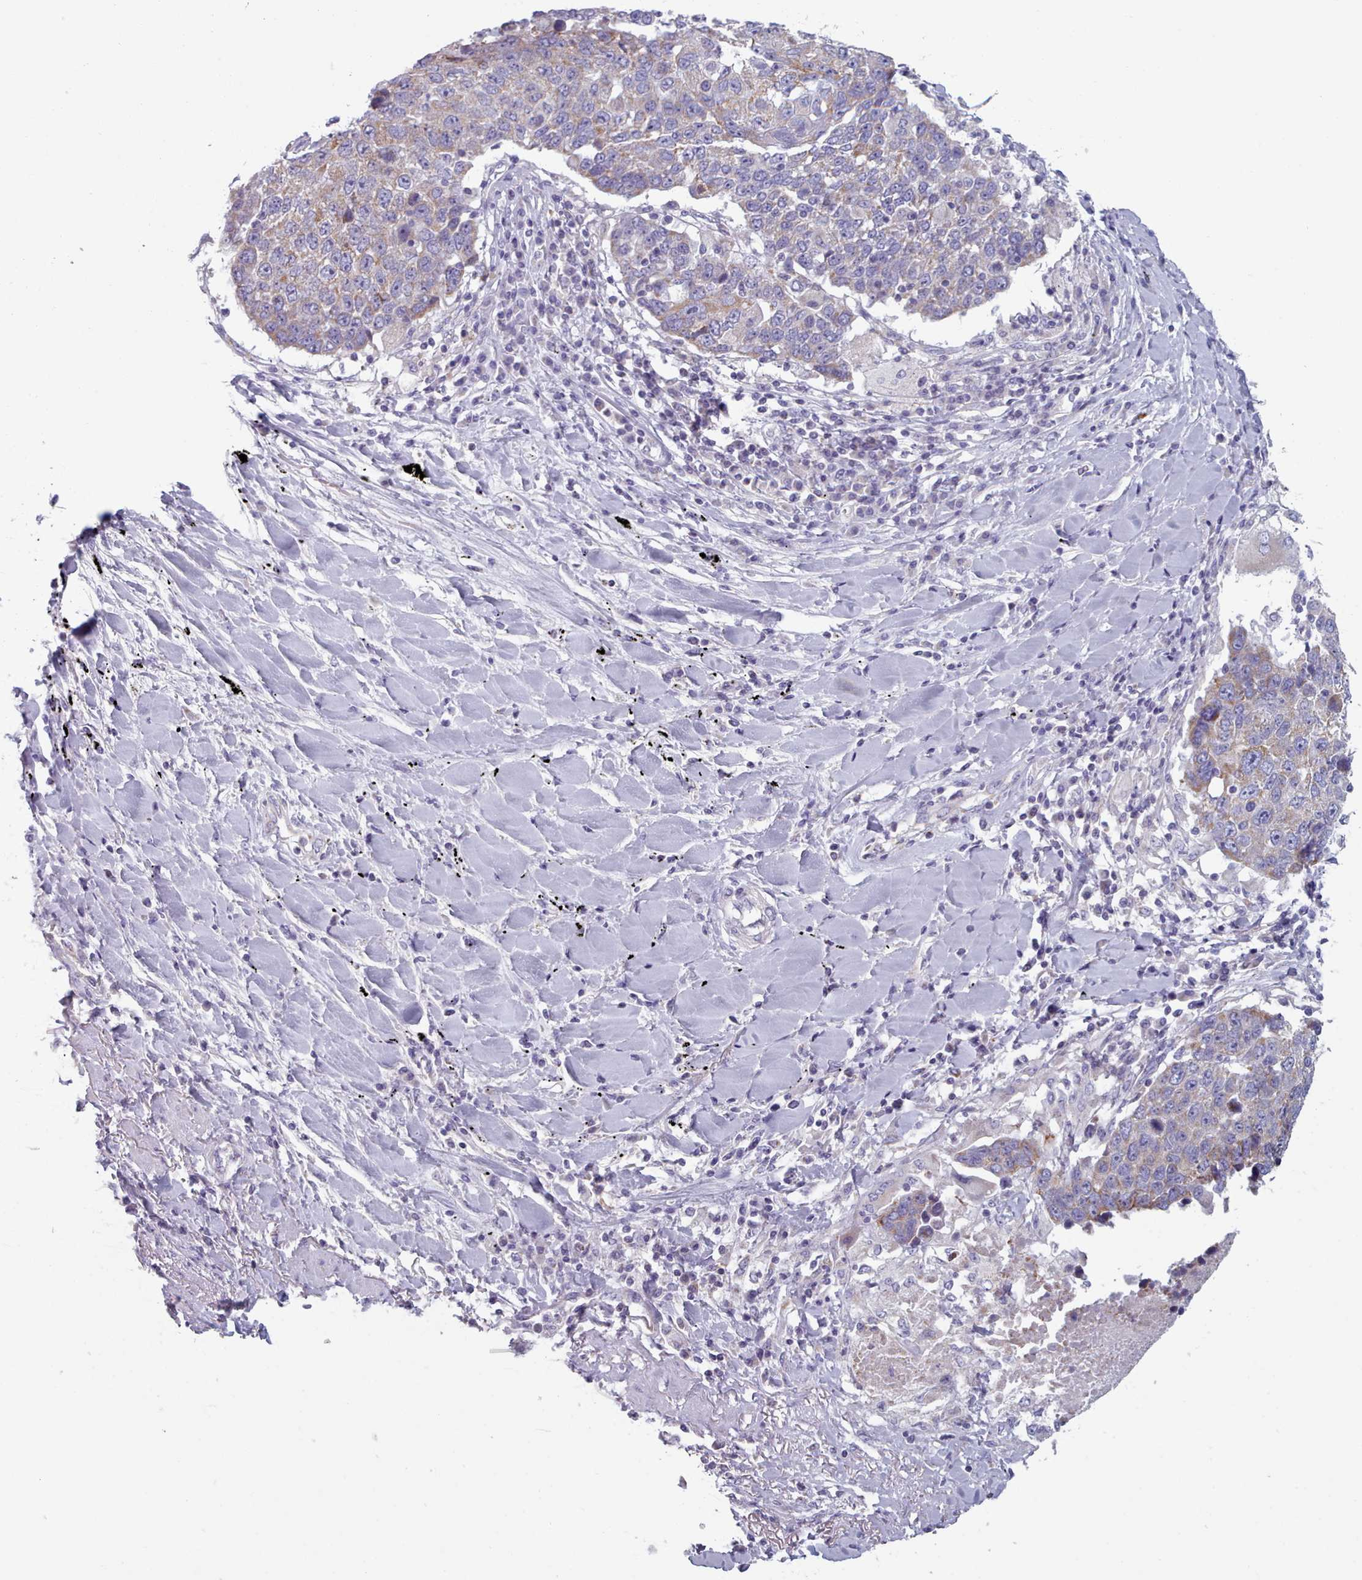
{"staining": {"intensity": "weak", "quantity": "<25%", "location": "cytoplasmic/membranous"}, "tissue": "lung cancer", "cell_type": "Tumor cells", "image_type": "cancer", "snomed": [{"axis": "morphology", "description": "Squamous cell carcinoma, NOS"}, {"axis": "topography", "description": "Lung"}], "caption": "Tumor cells are negative for brown protein staining in lung cancer (squamous cell carcinoma).", "gene": "HAO1", "patient": {"sex": "male", "age": 66}}